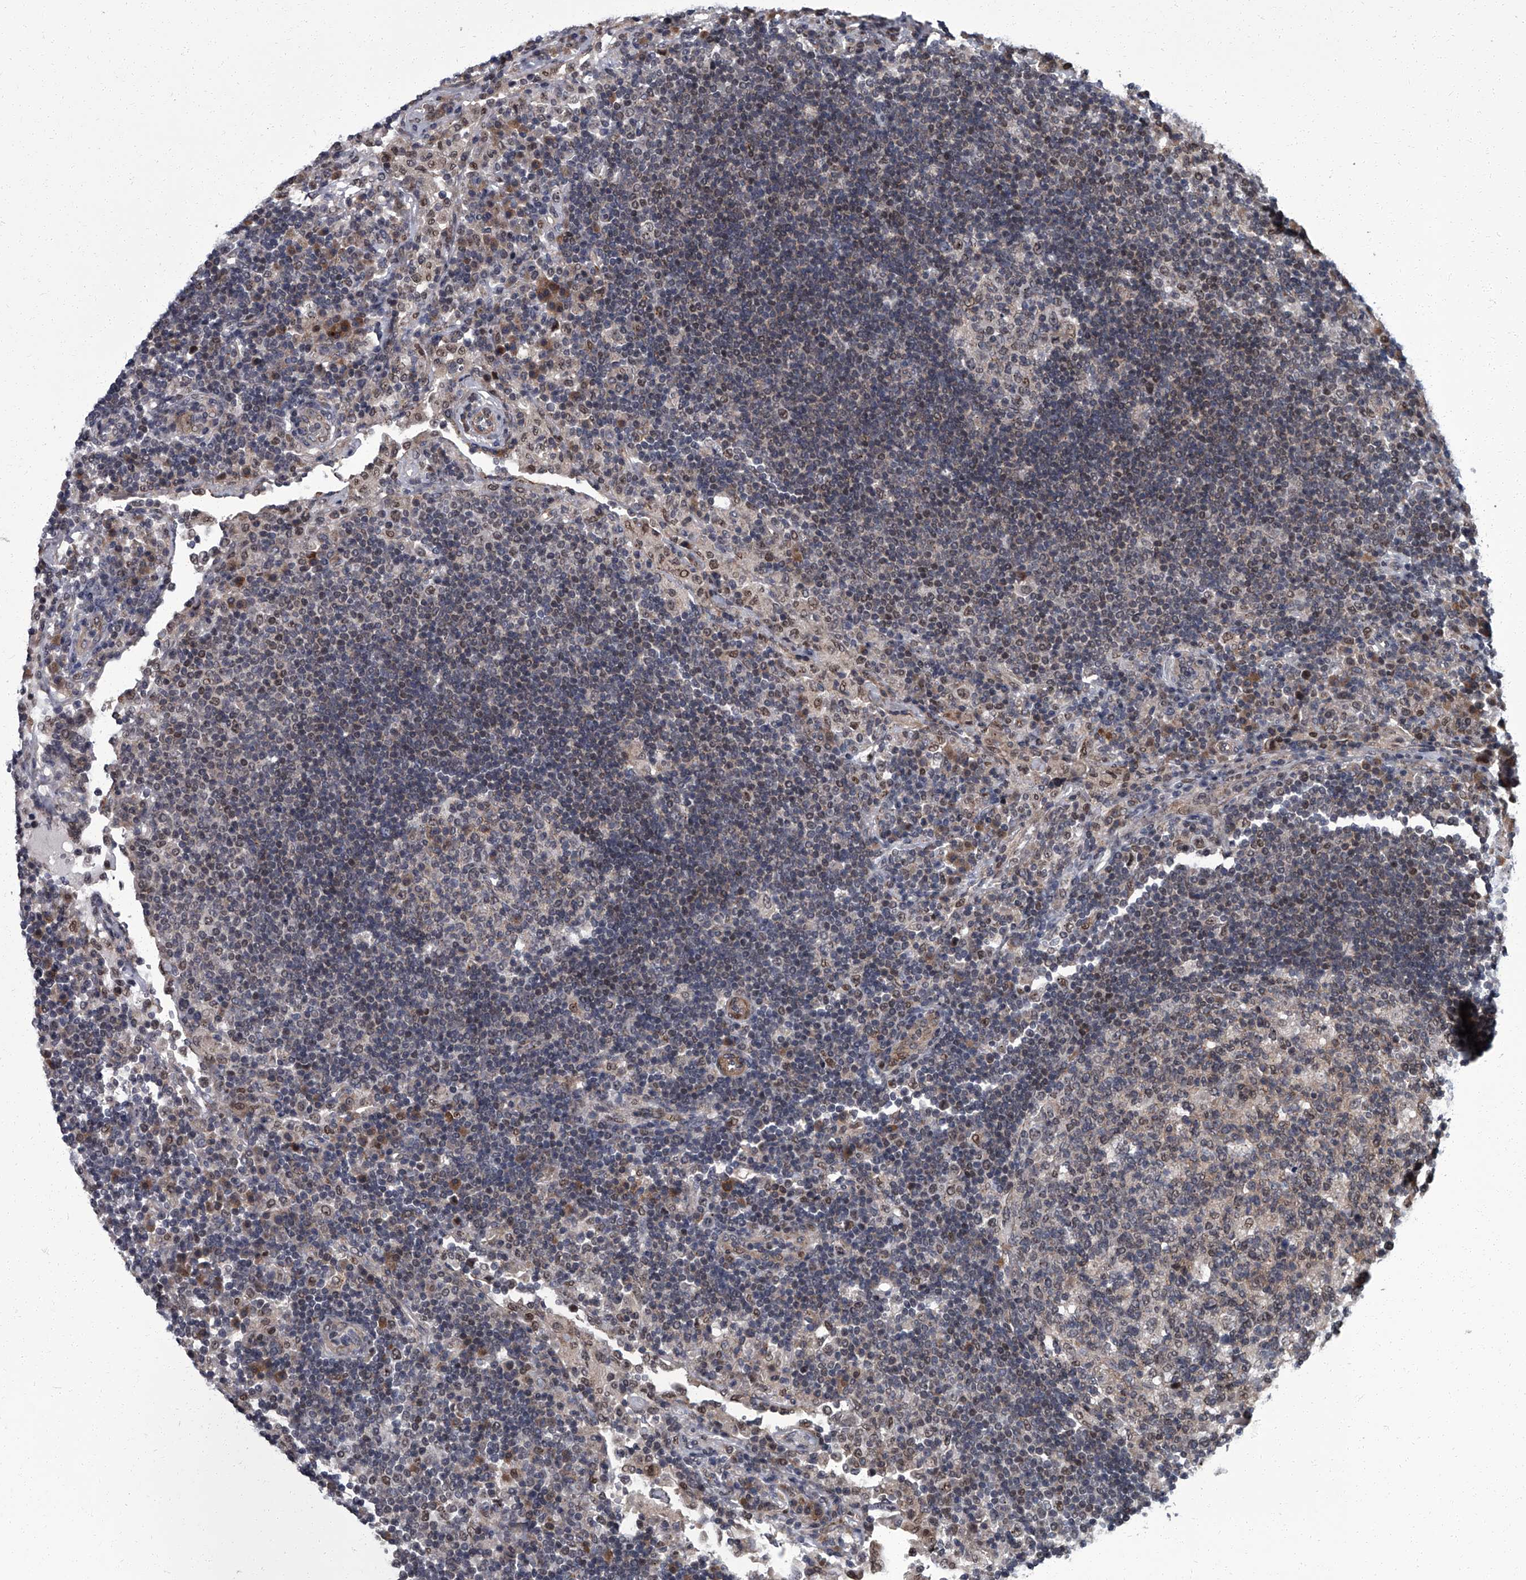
{"staining": {"intensity": "weak", "quantity": "25%-75%", "location": "cytoplasmic/membranous,nuclear"}, "tissue": "lymph node", "cell_type": "Germinal center cells", "image_type": "normal", "snomed": [{"axis": "morphology", "description": "Normal tissue, NOS"}, {"axis": "topography", "description": "Lymph node"}], "caption": "Germinal center cells display low levels of weak cytoplasmic/membranous,nuclear positivity in about 25%-75% of cells in normal lymph node.", "gene": "ZNF274", "patient": {"sex": "female", "age": 53}}